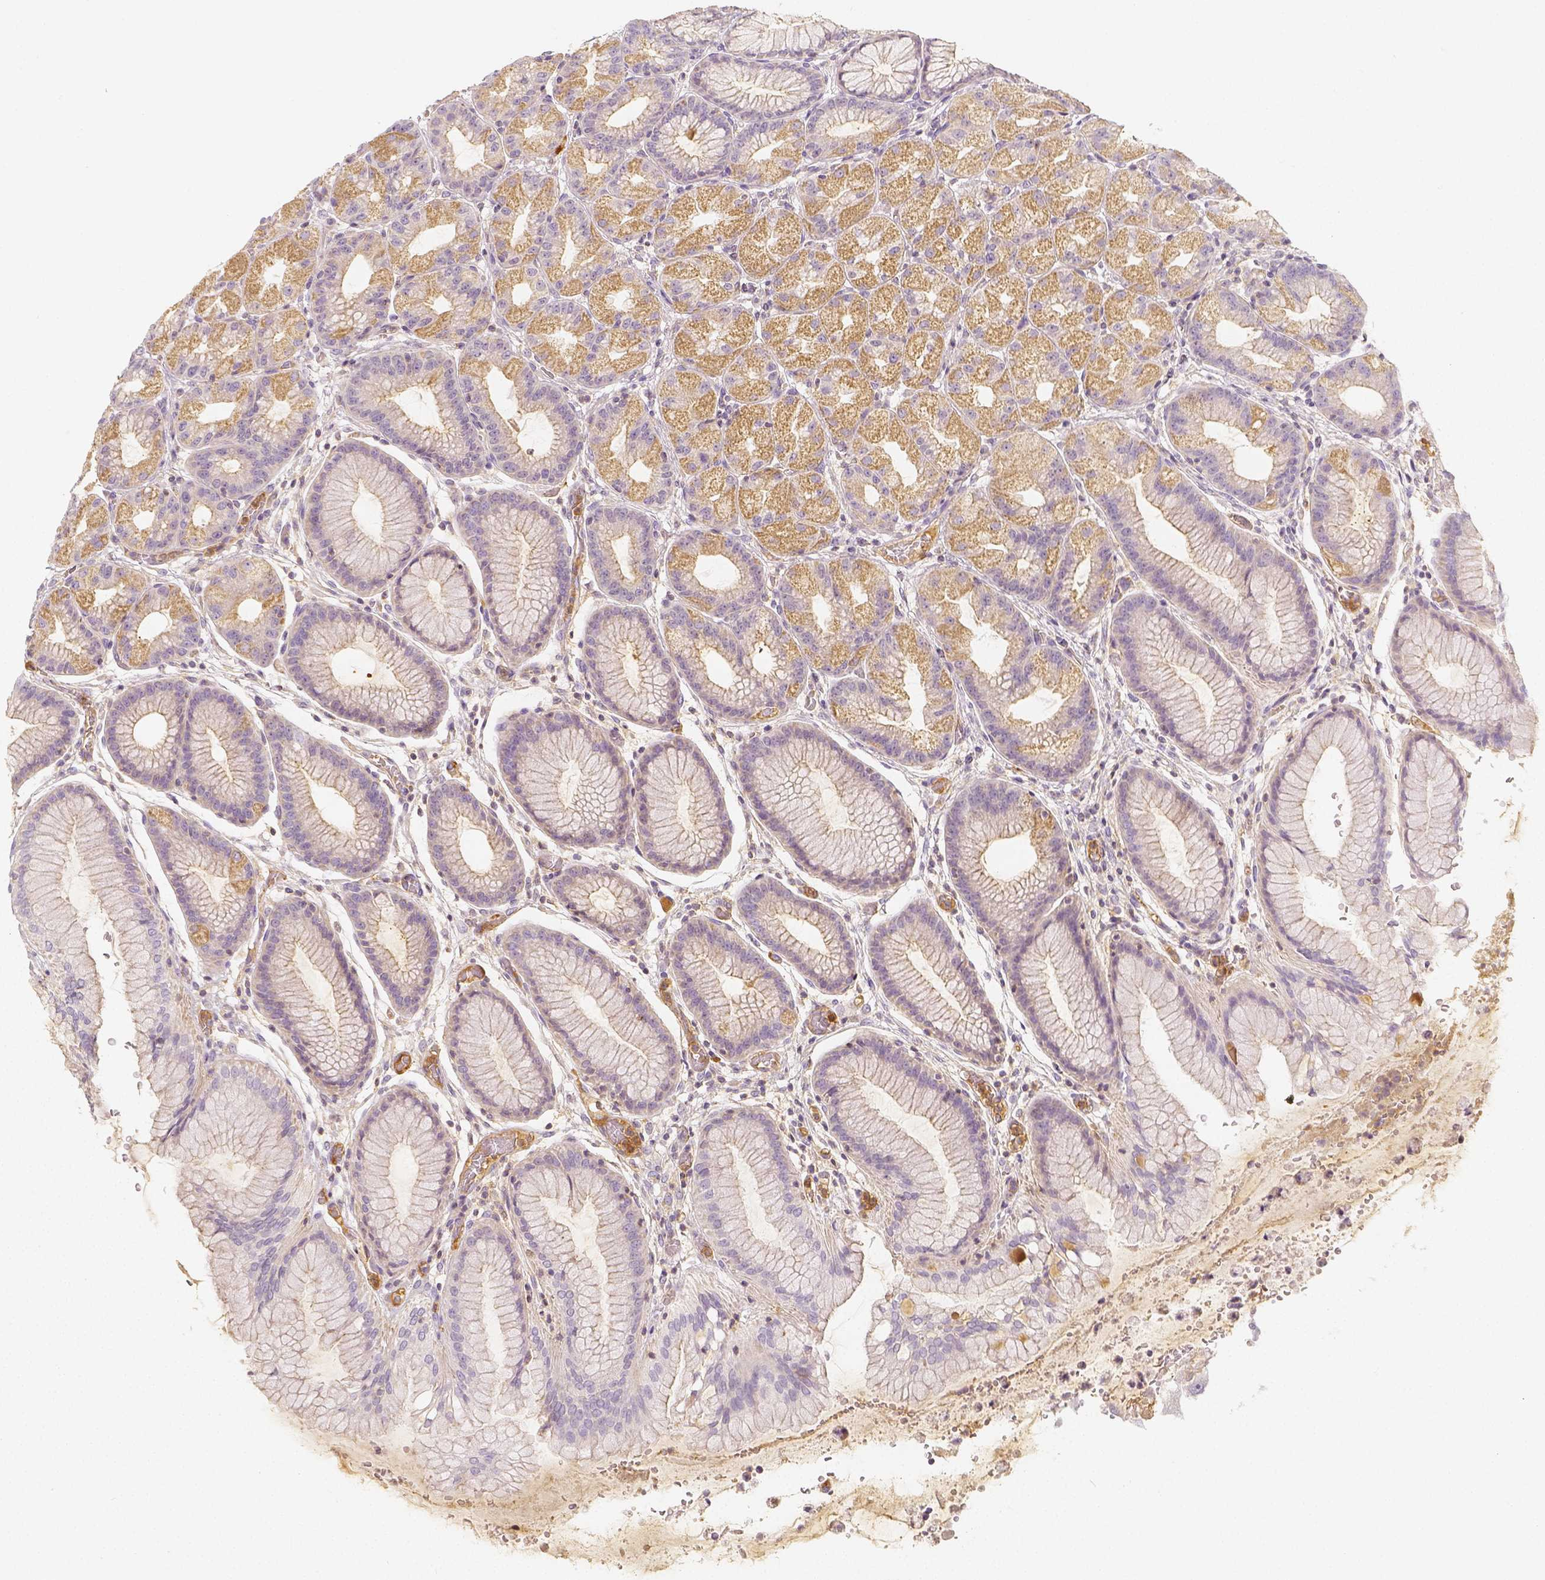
{"staining": {"intensity": "moderate", "quantity": ">75%", "location": "cytoplasmic/membranous"}, "tissue": "stomach", "cell_type": "Glandular cells", "image_type": "normal", "snomed": [{"axis": "morphology", "description": "Normal tissue, NOS"}, {"axis": "topography", "description": "Stomach, upper"}, {"axis": "topography", "description": "Stomach"}], "caption": "Brown immunohistochemical staining in benign stomach demonstrates moderate cytoplasmic/membranous positivity in about >75% of glandular cells.", "gene": "PTPRJ", "patient": {"sex": "male", "age": 48}}